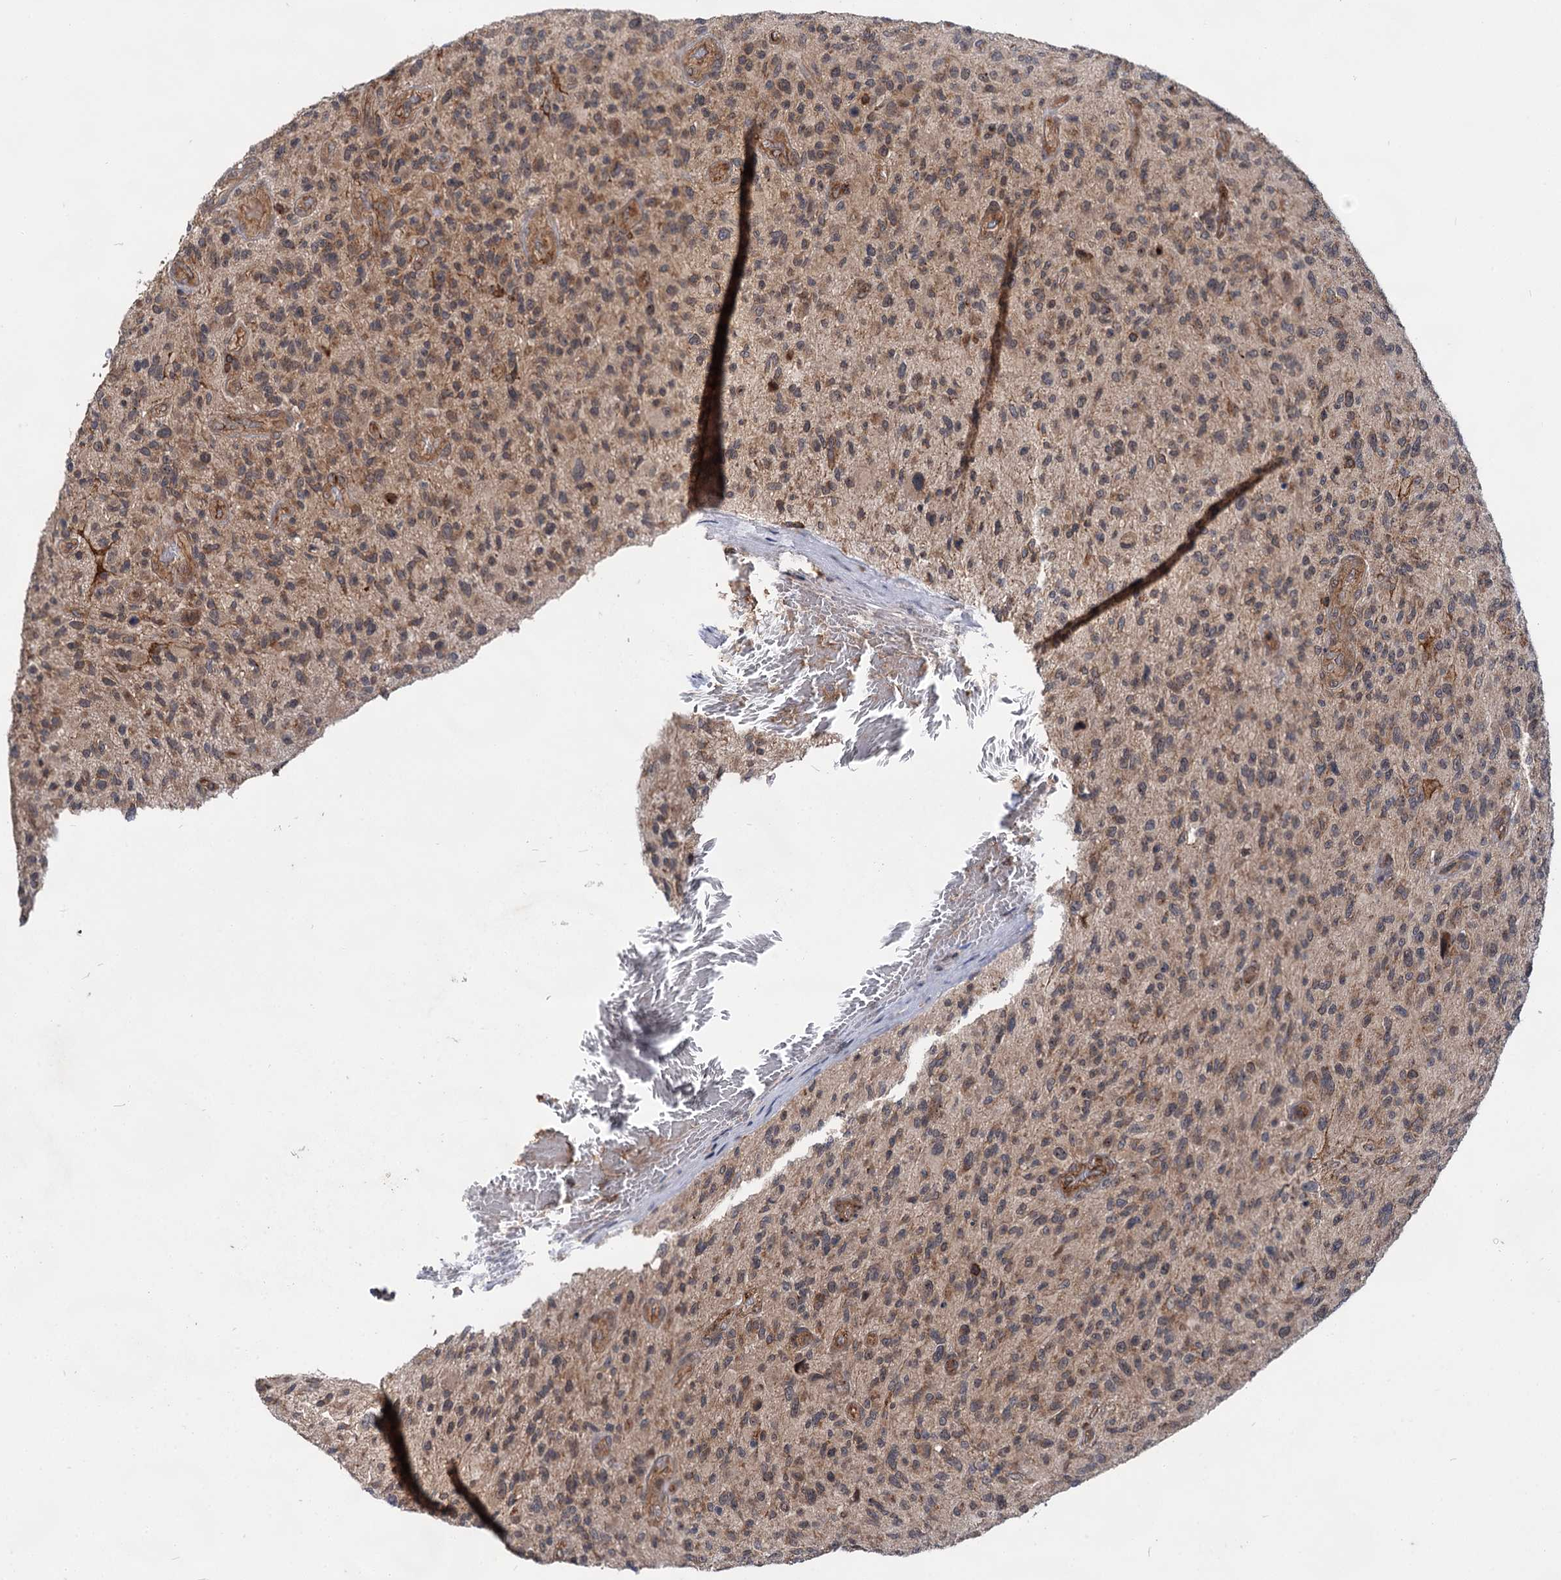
{"staining": {"intensity": "moderate", "quantity": ">75%", "location": "cytoplasmic/membranous"}, "tissue": "glioma", "cell_type": "Tumor cells", "image_type": "cancer", "snomed": [{"axis": "morphology", "description": "Glioma, malignant, High grade"}, {"axis": "topography", "description": "Brain"}], "caption": "Glioma stained with a brown dye reveals moderate cytoplasmic/membranous positive positivity in approximately >75% of tumor cells.", "gene": "ABLIM1", "patient": {"sex": "male", "age": 47}}